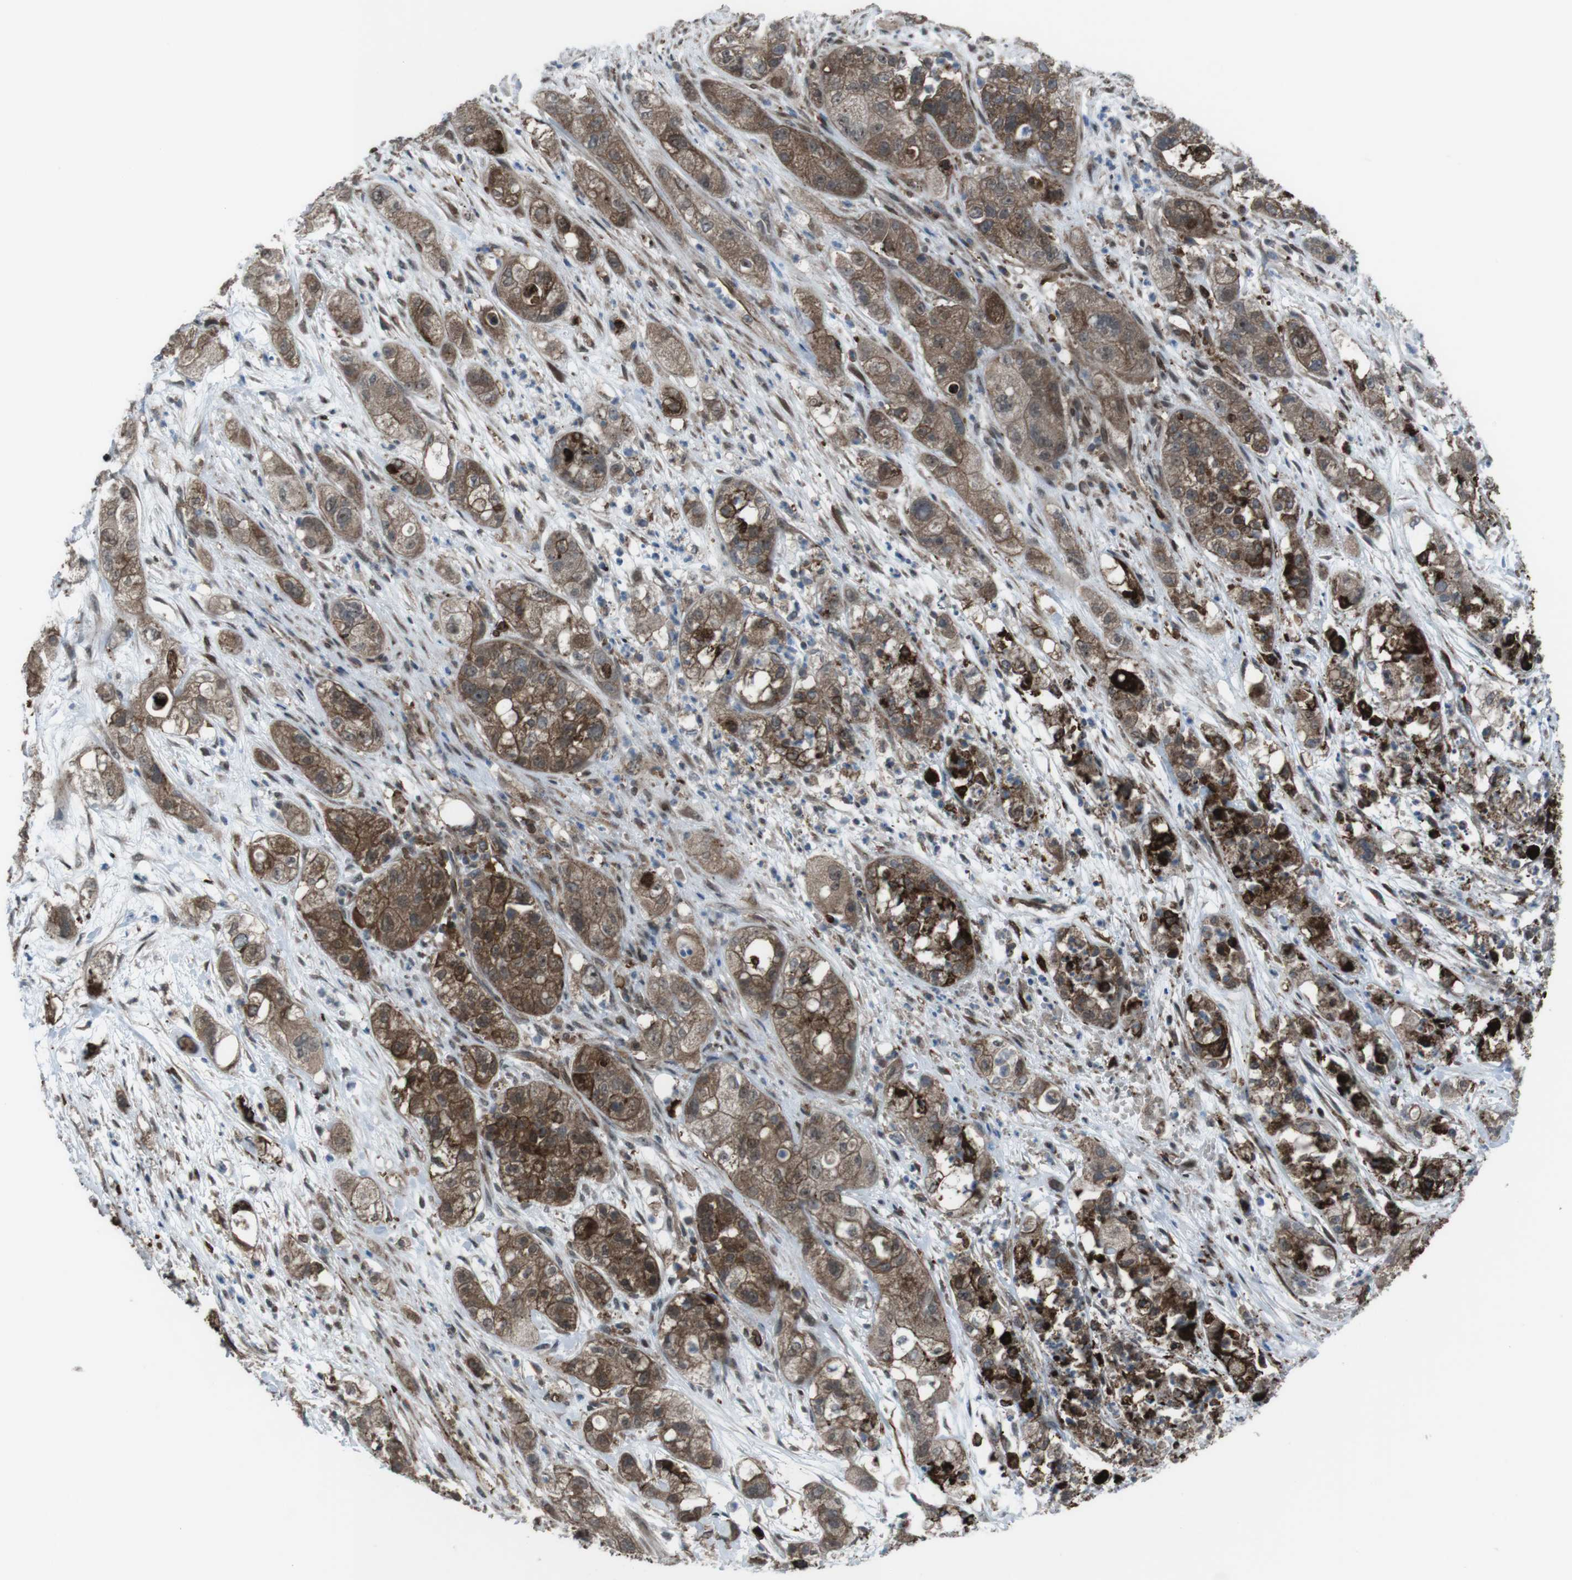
{"staining": {"intensity": "strong", "quantity": ">75%", "location": "cytoplasmic/membranous"}, "tissue": "pancreatic cancer", "cell_type": "Tumor cells", "image_type": "cancer", "snomed": [{"axis": "morphology", "description": "Adenocarcinoma, NOS"}, {"axis": "topography", "description": "Pancreas"}], "caption": "Pancreatic adenocarcinoma stained with a brown dye exhibits strong cytoplasmic/membranous positive positivity in about >75% of tumor cells.", "gene": "GDF10", "patient": {"sex": "female", "age": 78}}